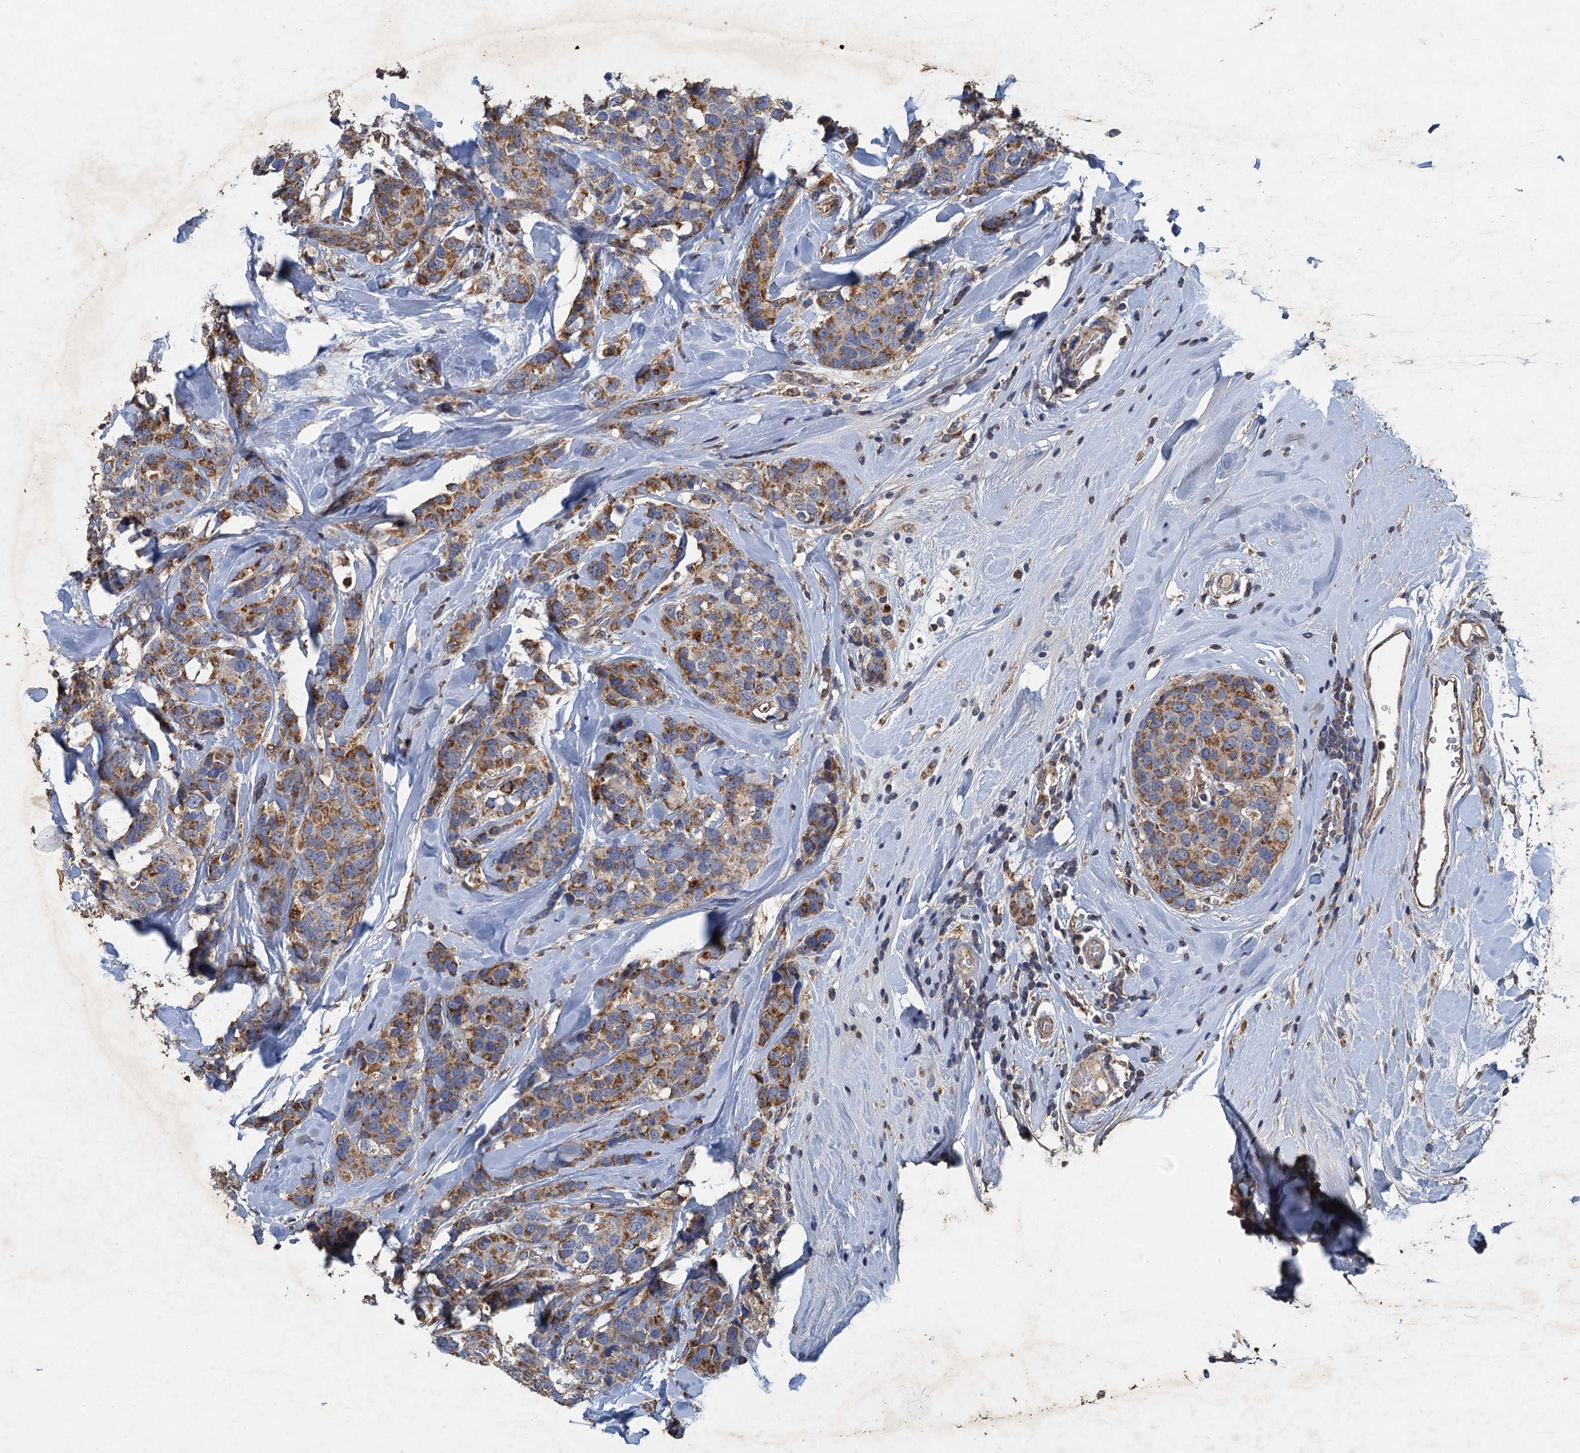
{"staining": {"intensity": "strong", "quantity": ">75%", "location": "cytoplasmic/membranous"}, "tissue": "breast cancer", "cell_type": "Tumor cells", "image_type": "cancer", "snomed": [{"axis": "morphology", "description": "Lobular carcinoma"}, {"axis": "topography", "description": "Breast"}], "caption": "Strong cytoplasmic/membranous expression for a protein is appreciated in about >75% of tumor cells of breast cancer using immunohistochemistry.", "gene": "BCS1L", "patient": {"sex": "female", "age": 59}}